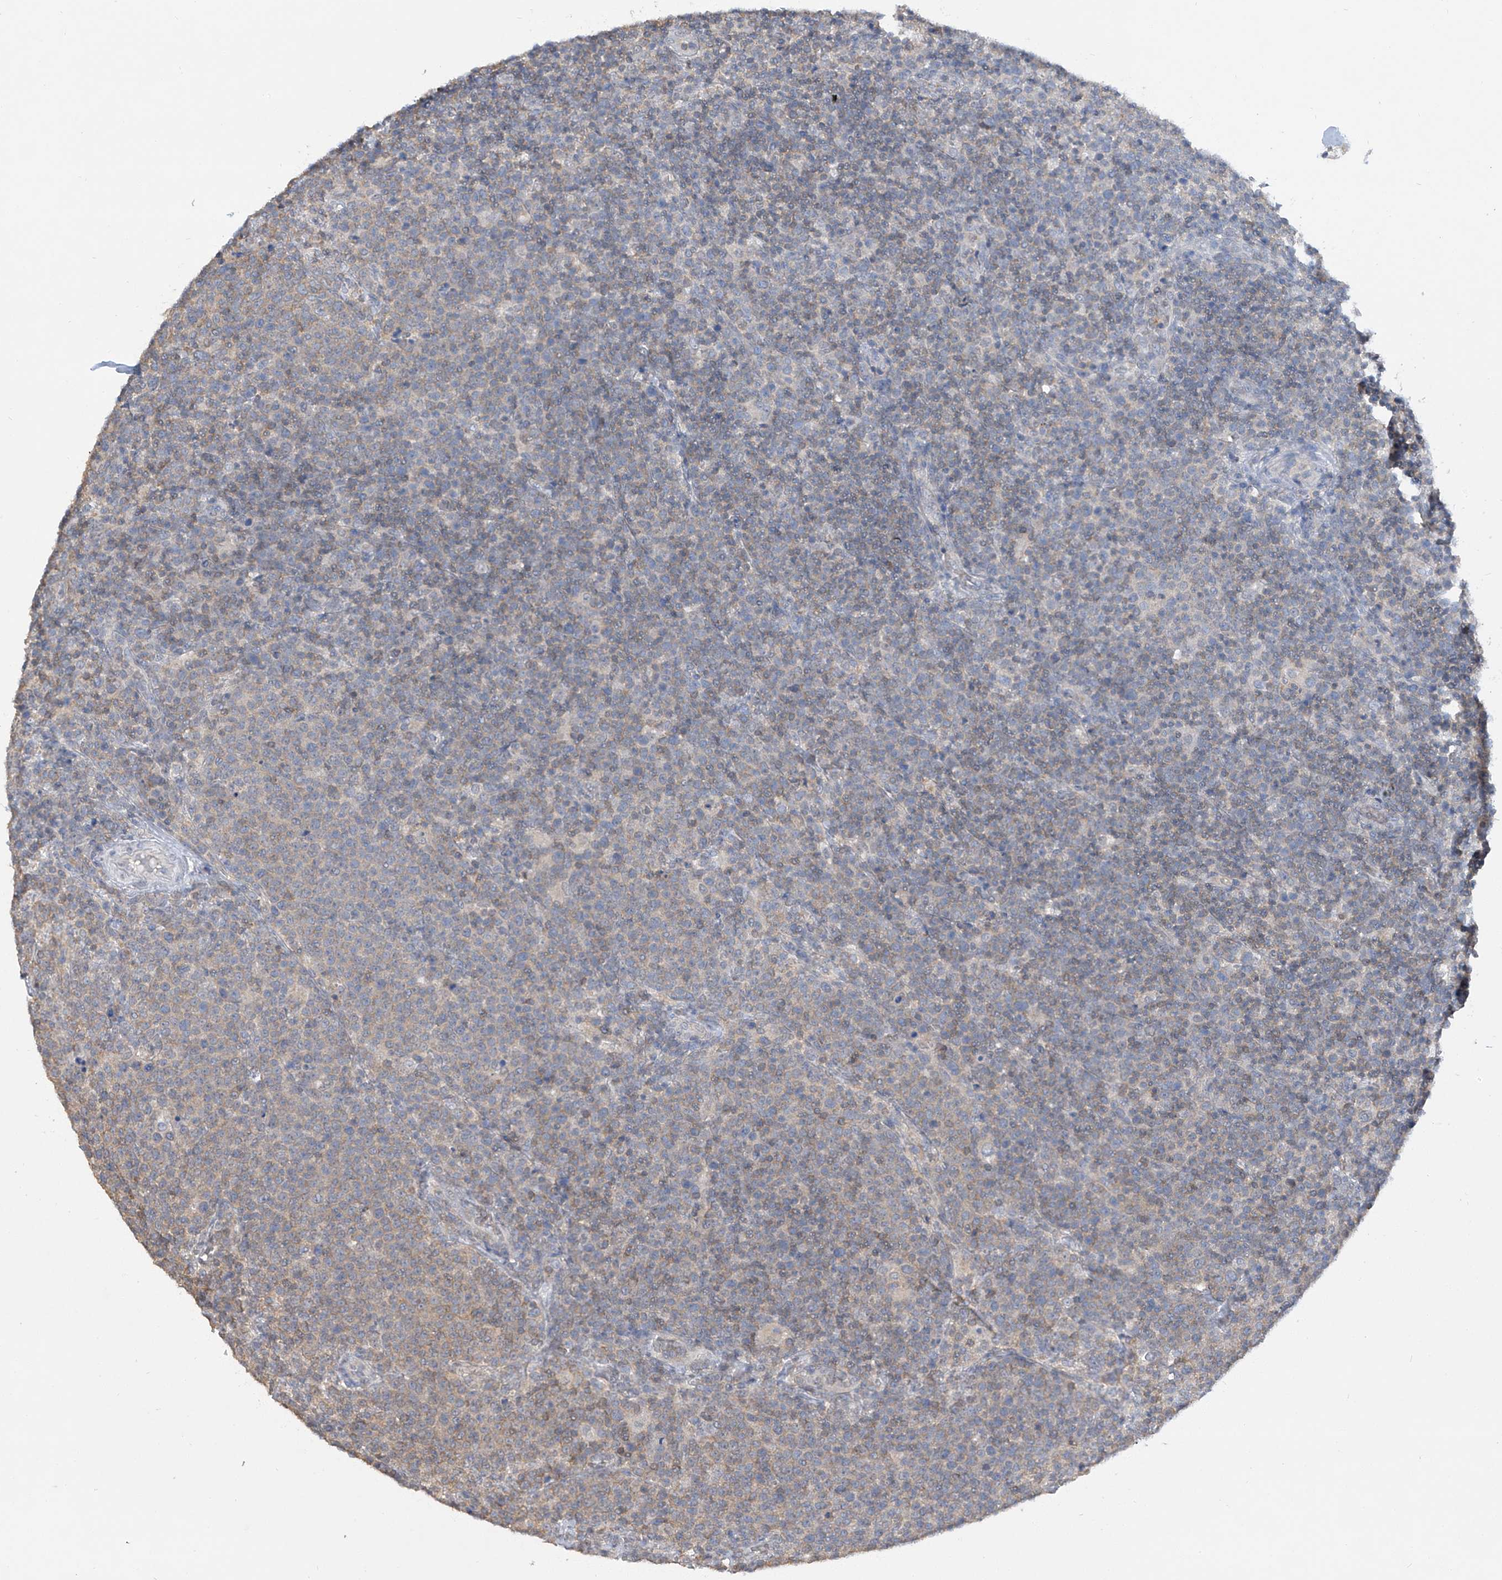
{"staining": {"intensity": "weak", "quantity": "25%-75%", "location": "cytoplasmic/membranous"}, "tissue": "lymphoma", "cell_type": "Tumor cells", "image_type": "cancer", "snomed": [{"axis": "morphology", "description": "Malignant lymphoma, non-Hodgkin's type, High grade"}, {"axis": "topography", "description": "Lymph node"}], "caption": "Malignant lymphoma, non-Hodgkin's type (high-grade) was stained to show a protein in brown. There is low levels of weak cytoplasmic/membranous positivity in about 25%-75% of tumor cells. (DAB (3,3'-diaminobenzidine) IHC with brightfield microscopy, high magnification).", "gene": "HAS3", "patient": {"sex": "male", "age": 61}}